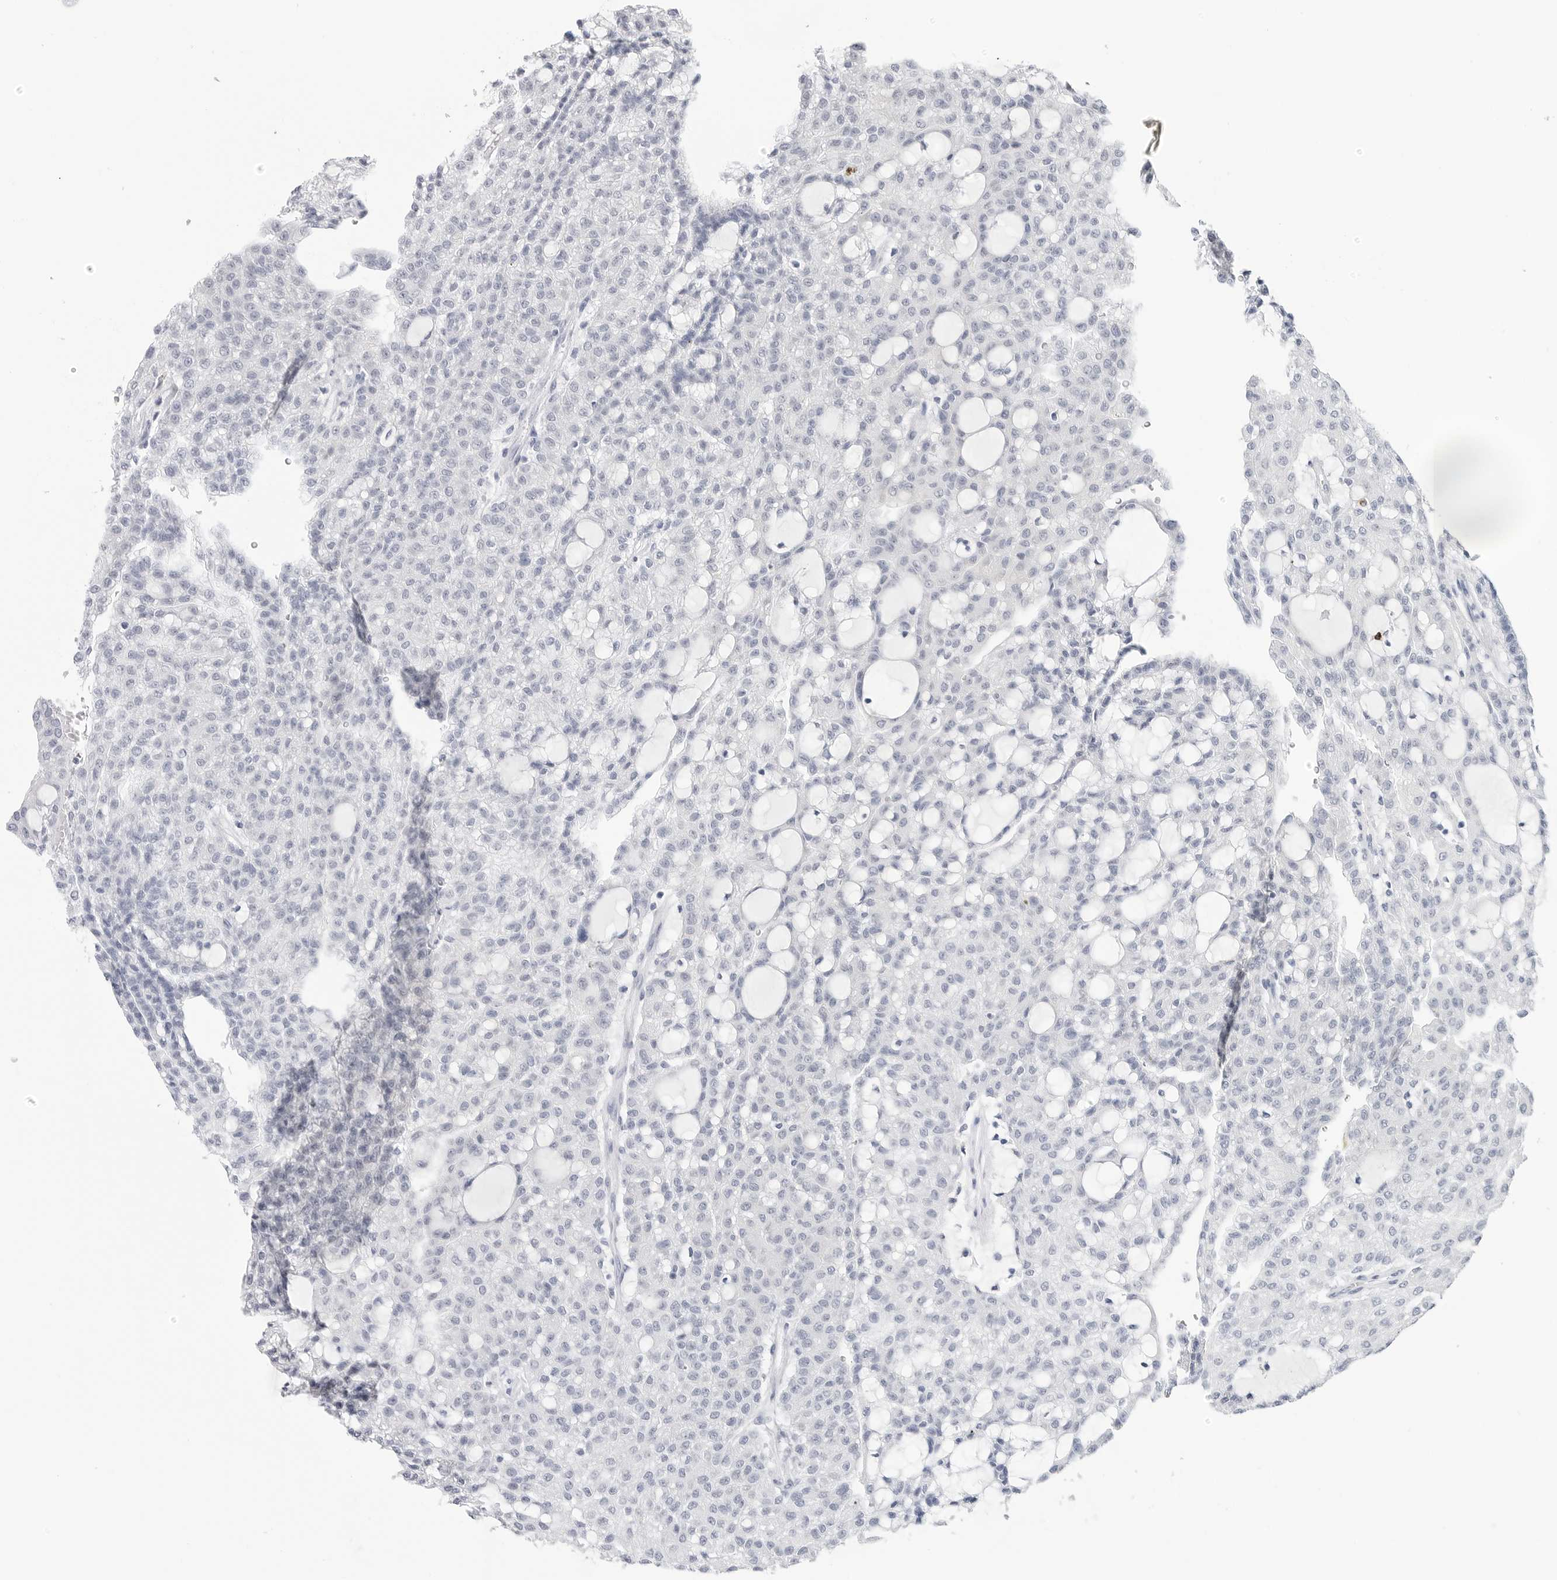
{"staining": {"intensity": "negative", "quantity": "none", "location": "none"}, "tissue": "renal cancer", "cell_type": "Tumor cells", "image_type": "cancer", "snomed": [{"axis": "morphology", "description": "Adenocarcinoma, NOS"}, {"axis": "topography", "description": "Kidney"}], "caption": "Human renal adenocarcinoma stained for a protein using immunohistochemistry demonstrates no positivity in tumor cells.", "gene": "HSPB7", "patient": {"sex": "male", "age": 63}}